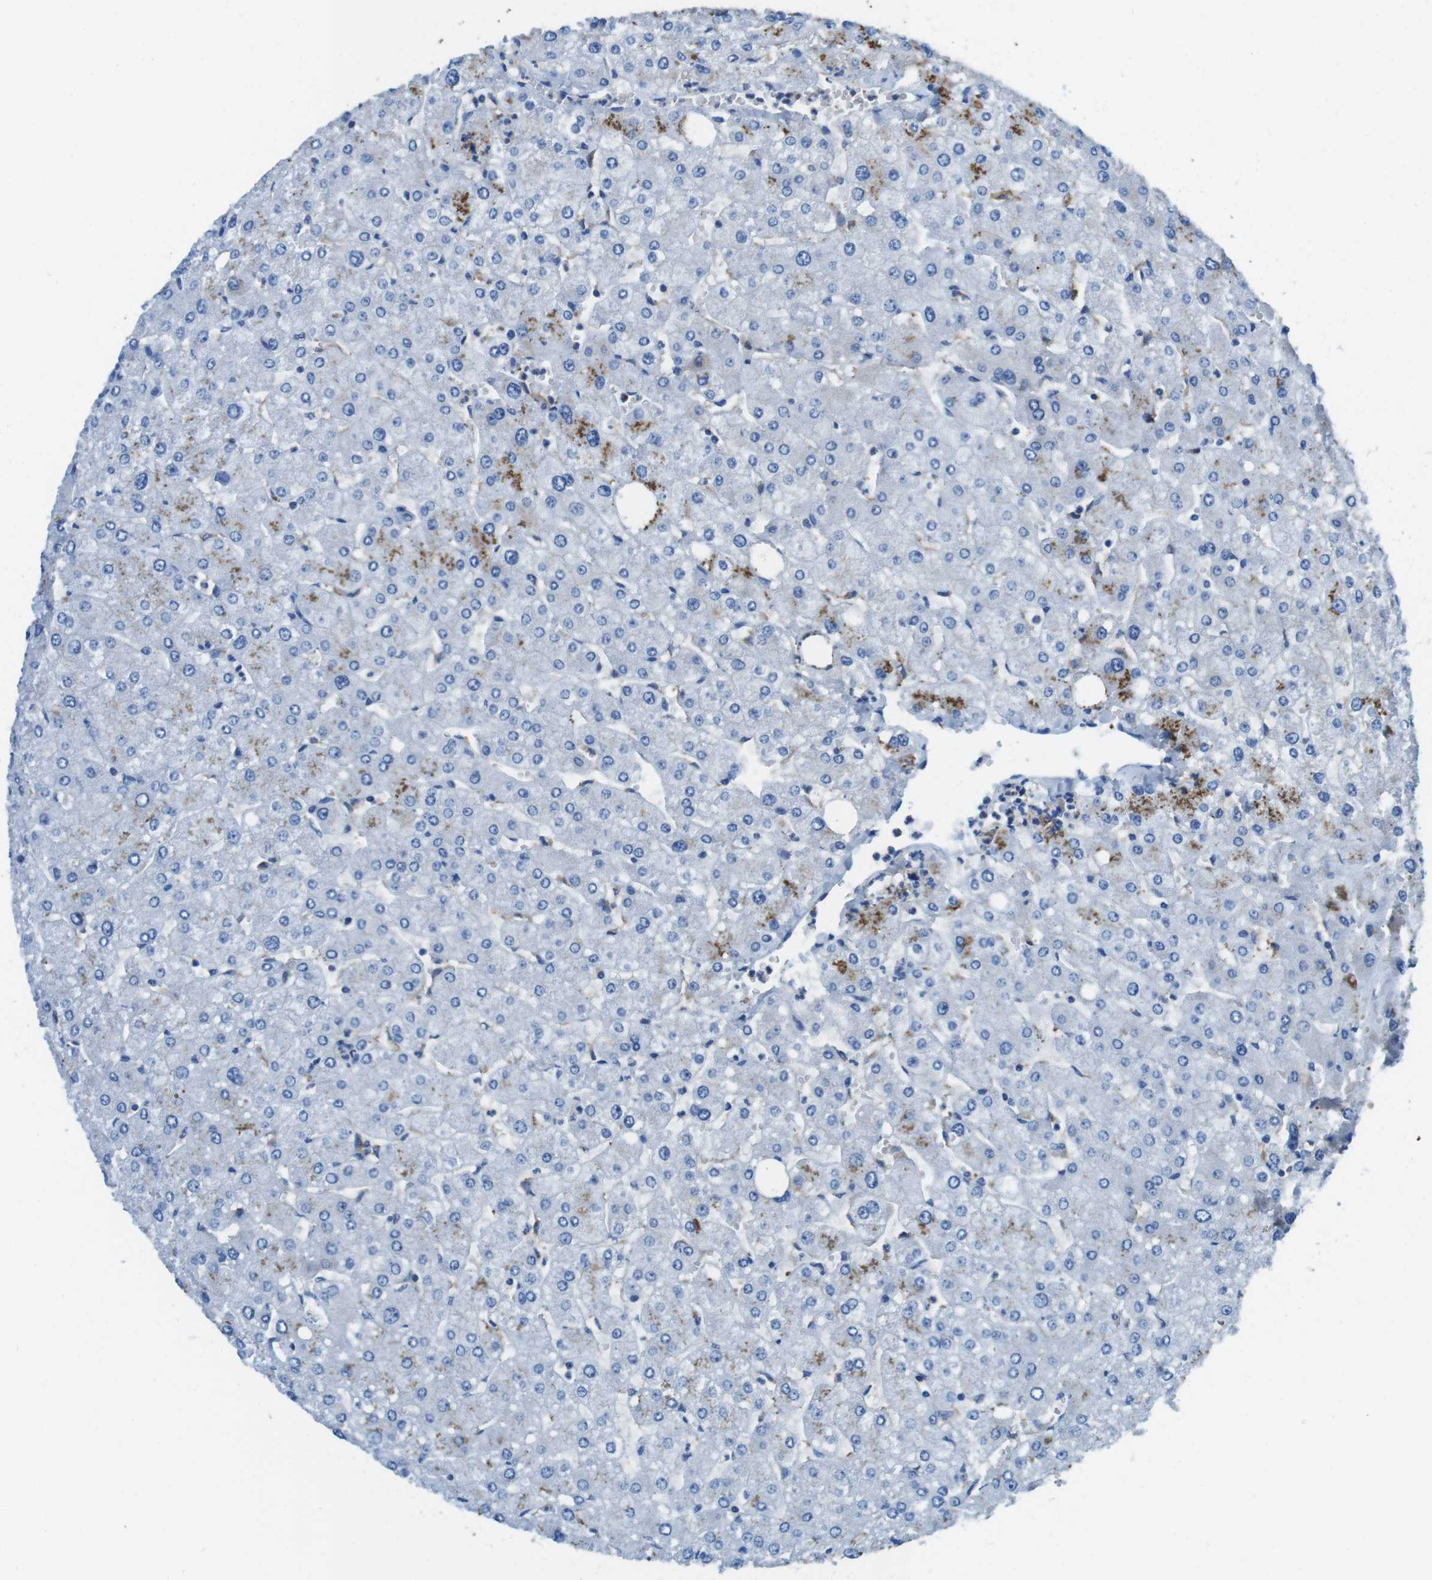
{"staining": {"intensity": "negative", "quantity": "none", "location": "none"}, "tissue": "liver", "cell_type": "Cholangiocytes", "image_type": "normal", "snomed": [{"axis": "morphology", "description": "Normal tissue, NOS"}, {"axis": "topography", "description": "Liver"}], "caption": "The micrograph exhibits no significant positivity in cholangiocytes of liver. Nuclei are stained in blue.", "gene": "TMPRSS15", "patient": {"sex": "male", "age": 55}}